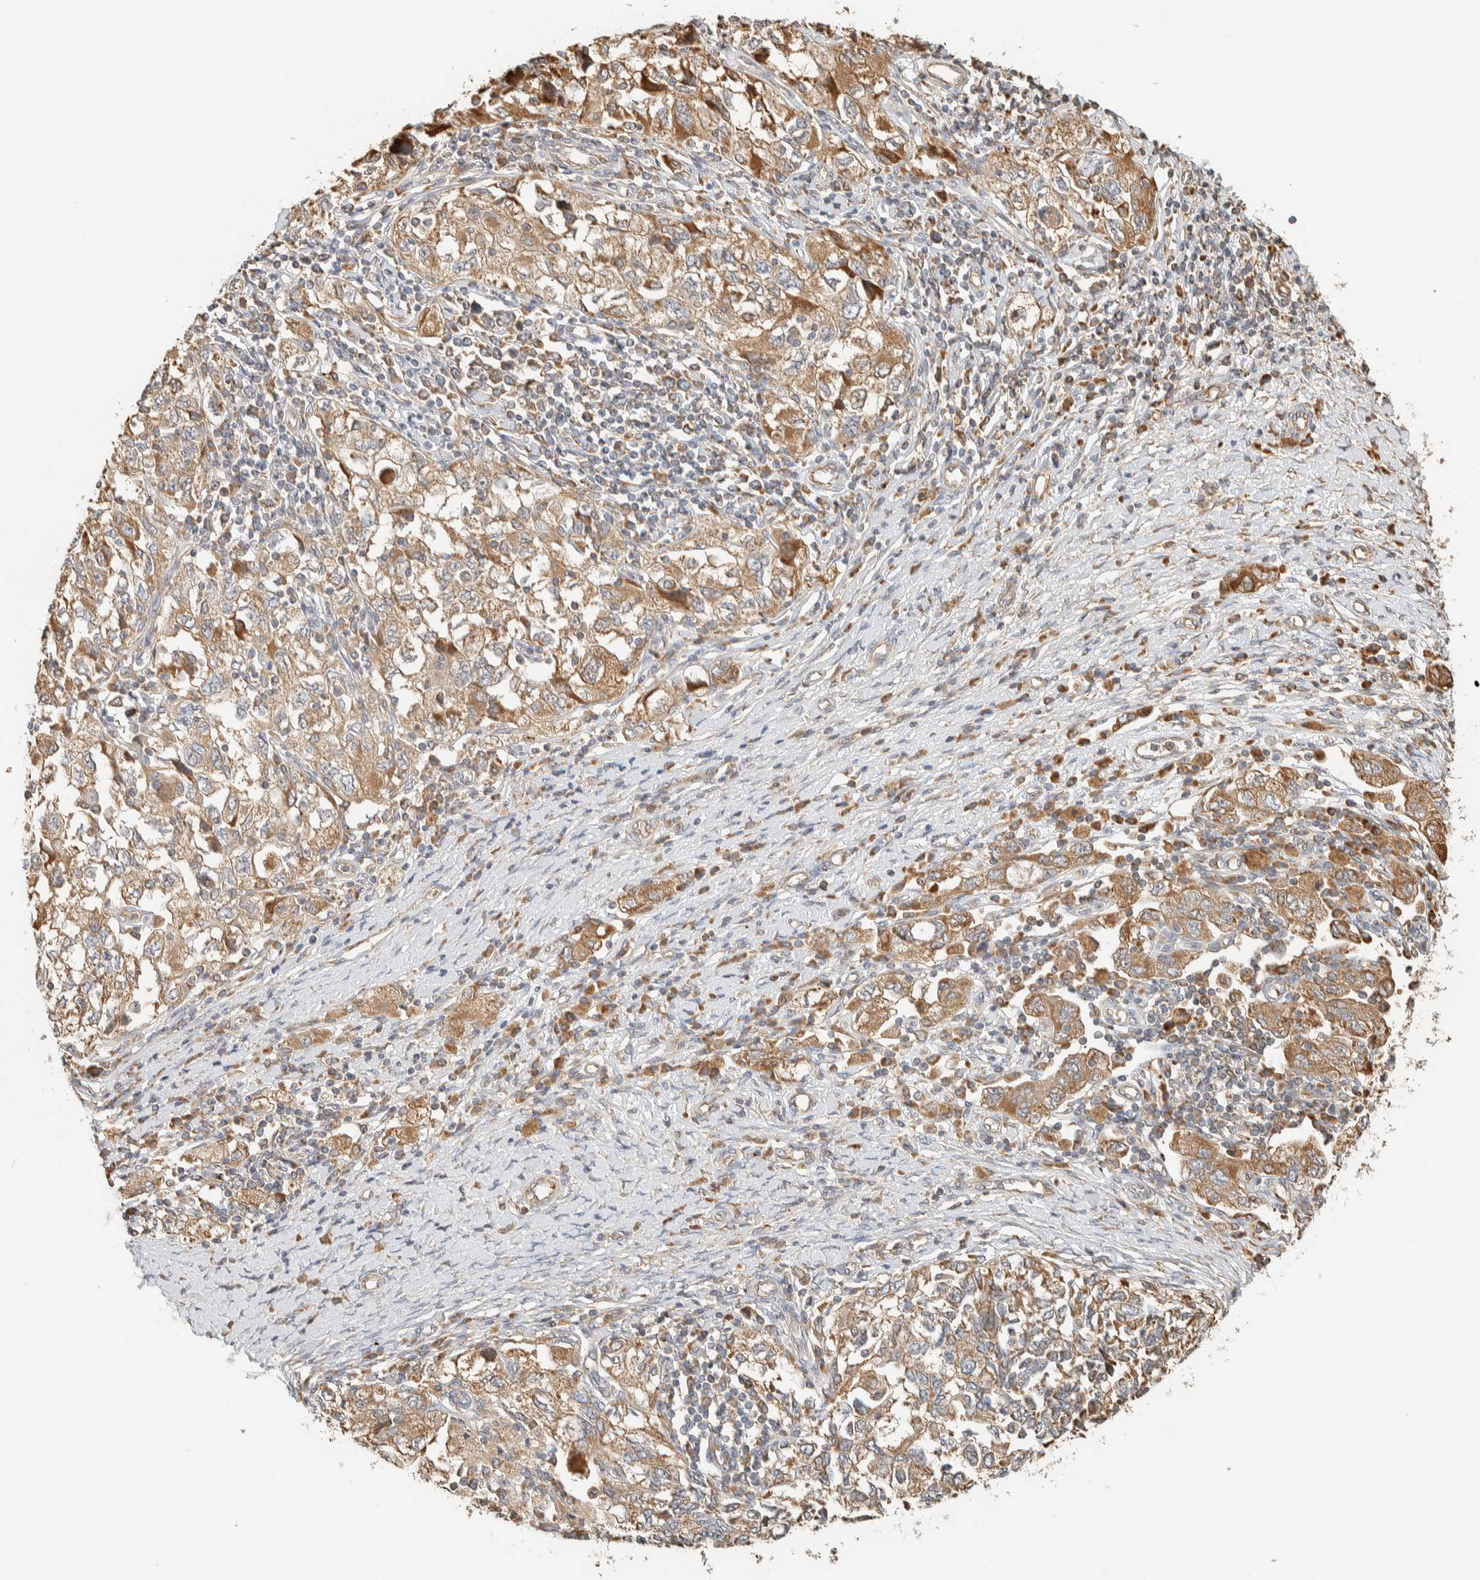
{"staining": {"intensity": "moderate", "quantity": ">75%", "location": "cytoplasmic/membranous"}, "tissue": "ovarian cancer", "cell_type": "Tumor cells", "image_type": "cancer", "snomed": [{"axis": "morphology", "description": "Carcinoma, NOS"}, {"axis": "morphology", "description": "Cystadenocarcinoma, serous, NOS"}, {"axis": "topography", "description": "Ovary"}], "caption": "There is medium levels of moderate cytoplasmic/membranous expression in tumor cells of ovarian cancer, as demonstrated by immunohistochemical staining (brown color).", "gene": "RAB11FIP1", "patient": {"sex": "female", "age": 69}}